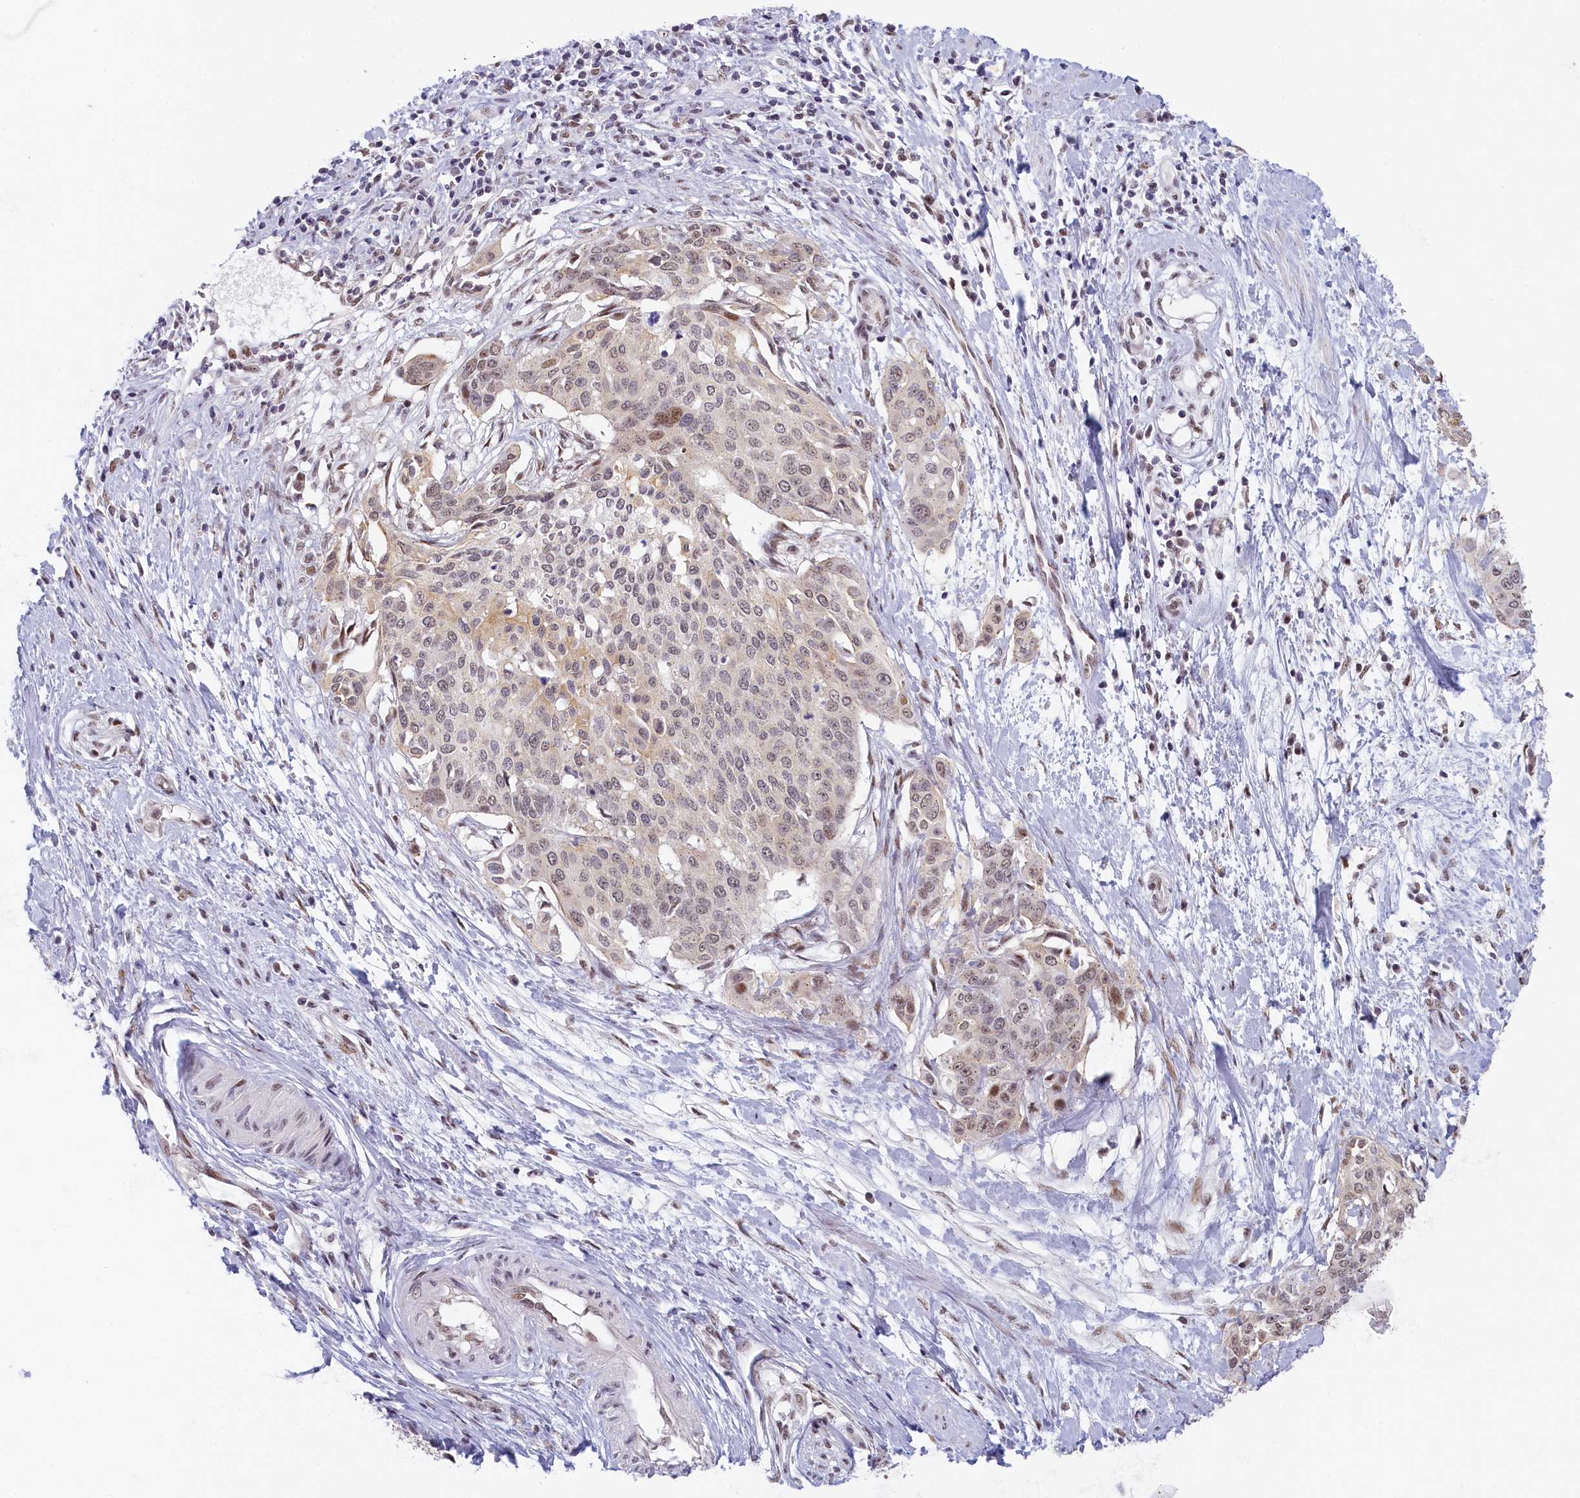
{"staining": {"intensity": "weak", "quantity": "25%-75%", "location": "nuclear"}, "tissue": "cervical cancer", "cell_type": "Tumor cells", "image_type": "cancer", "snomed": [{"axis": "morphology", "description": "Squamous cell carcinoma, NOS"}, {"axis": "topography", "description": "Cervix"}], "caption": "IHC of cervical cancer (squamous cell carcinoma) exhibits low levels of weak nuclear staining in approximately 25%-75% of tumor cells.", "gene": "SEC31B", "patient": {"sex": "female", "age": 44}}